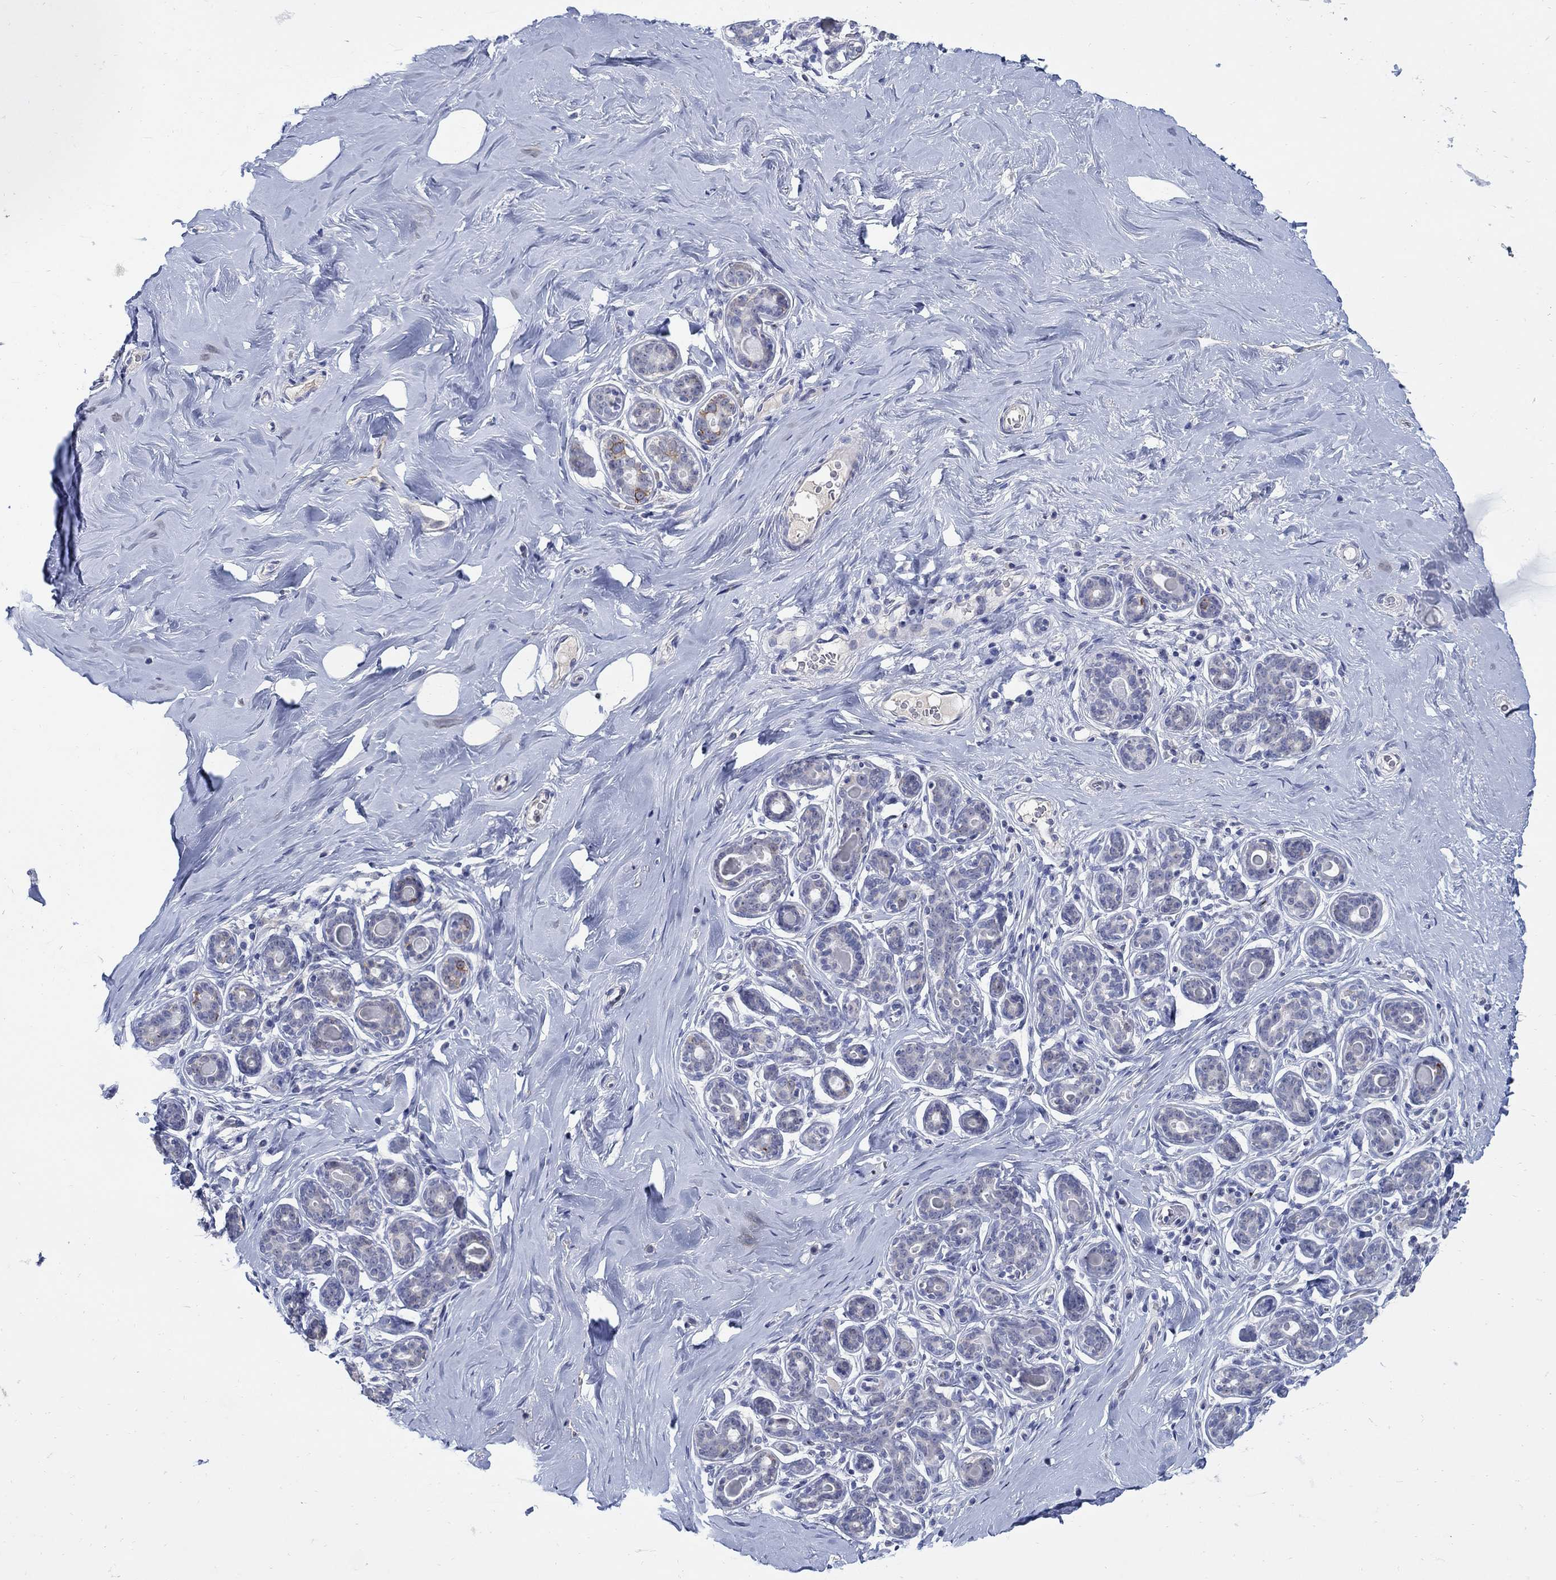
{"staining": {"intensity": "negative", "quantity": "none", "location": "none"}, "tissue": "breast", "cell_type": "Adipocytes", "image_type": "normal", "snomed": [{"axis": "morphology", "description": "Normal tissue, NOS"}, {"axis": "topography", "description": "Skin"}, {"axis": "topography", "description": "Breast"}], "caption": "IHC of unremarkable human breast shows no positivity in adipocytes. The staining is performed using DAB brown chromogen with nuclei counter-stained in using hematoxylin.", "gene": "REEP2", "patient": {"sex": "female", "age": 43}}